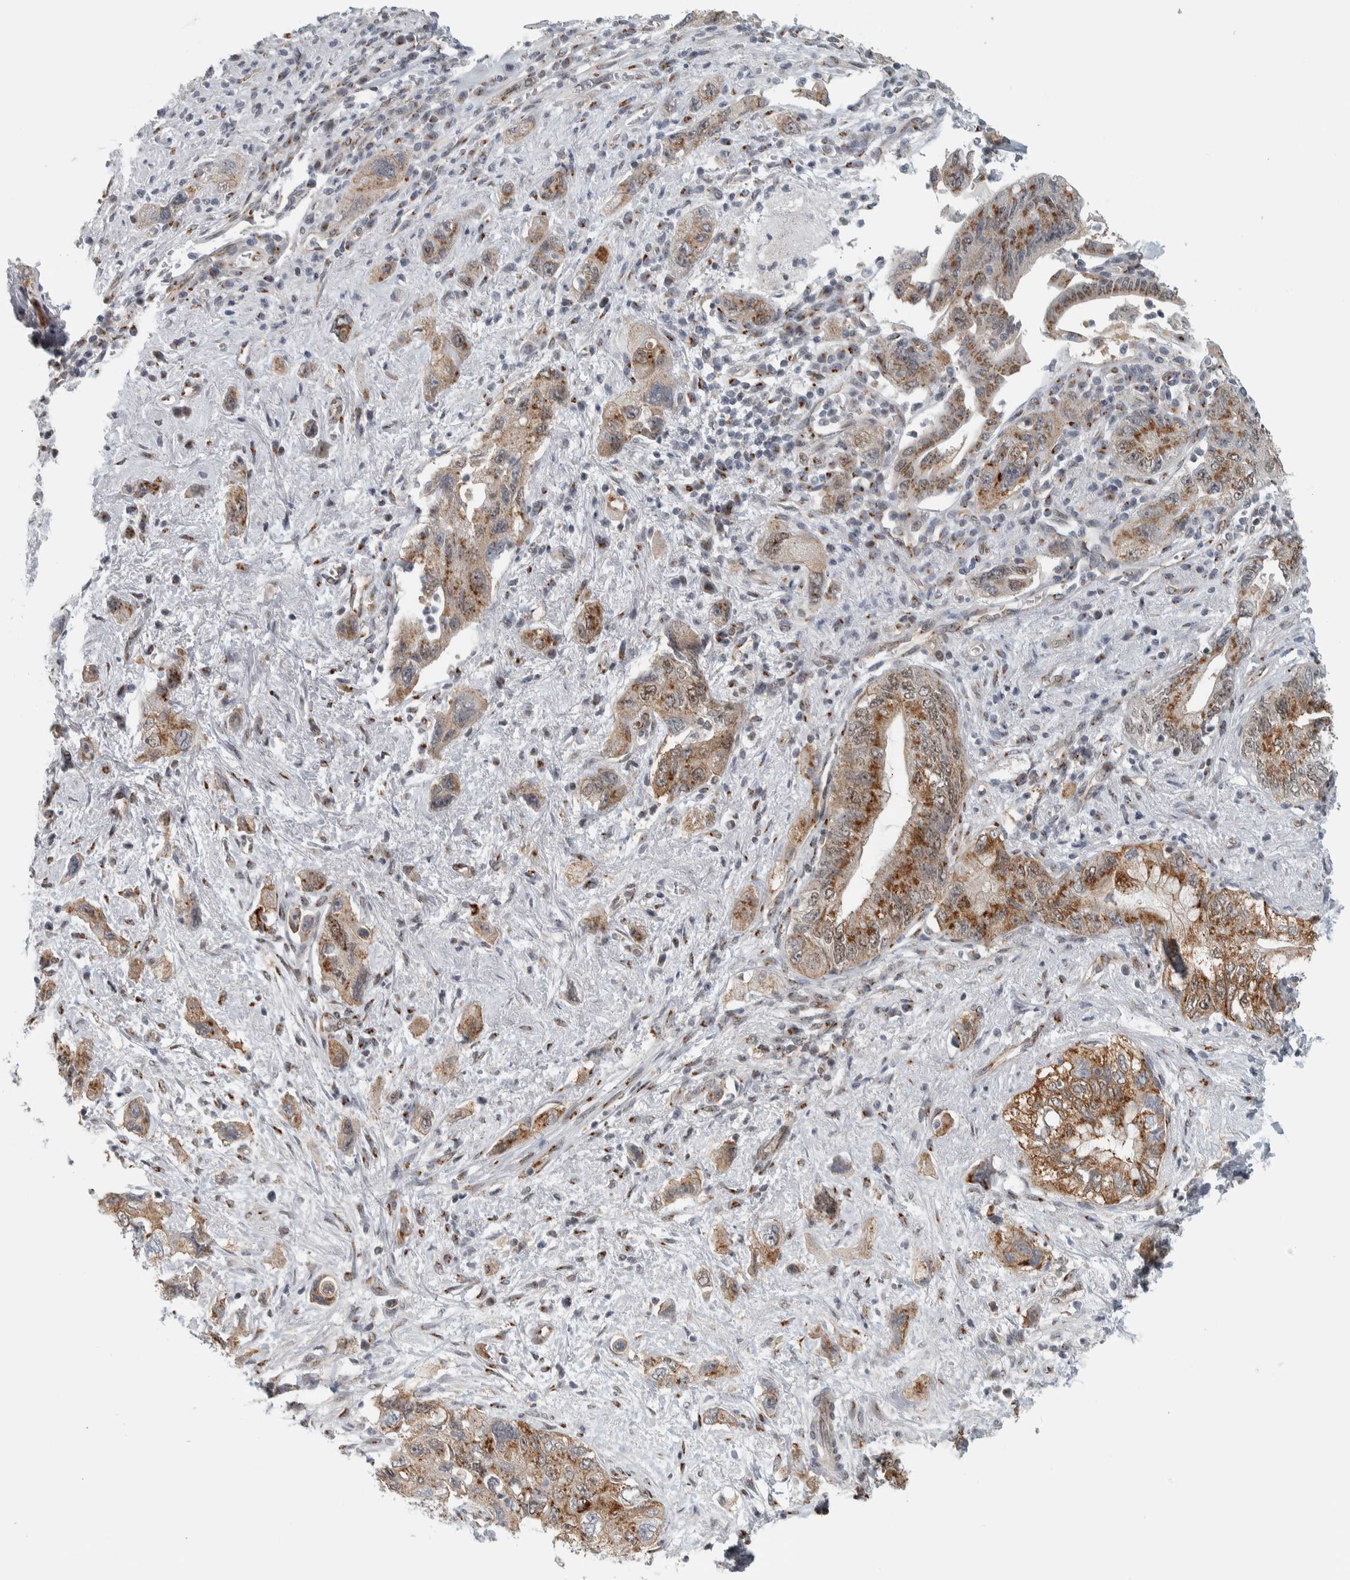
{"staining": {"intensity": "moderate", "quantity": ">75%", "location": "cytoplasmic/membranous"}, "tissue": "pancreatic cancer", "cell_type": "Tumor cells", "image_type": "cancer", "snomed": [{"axis": "morphology", "description": "Adenocarcinoma, NOS"}, {"axis": "topography", "description": "Pancreas"}], "caption": "Brown immunohistochemical staining in human pancreatic cancer displays moderate cytoplasmic/membranous expression in approximately >75% of tumor cells. (Brightfield microscopy of DAB IHC at high magnification).", "gene": "ZMYND8", "patient": {"sex": "female", "age": 73}}